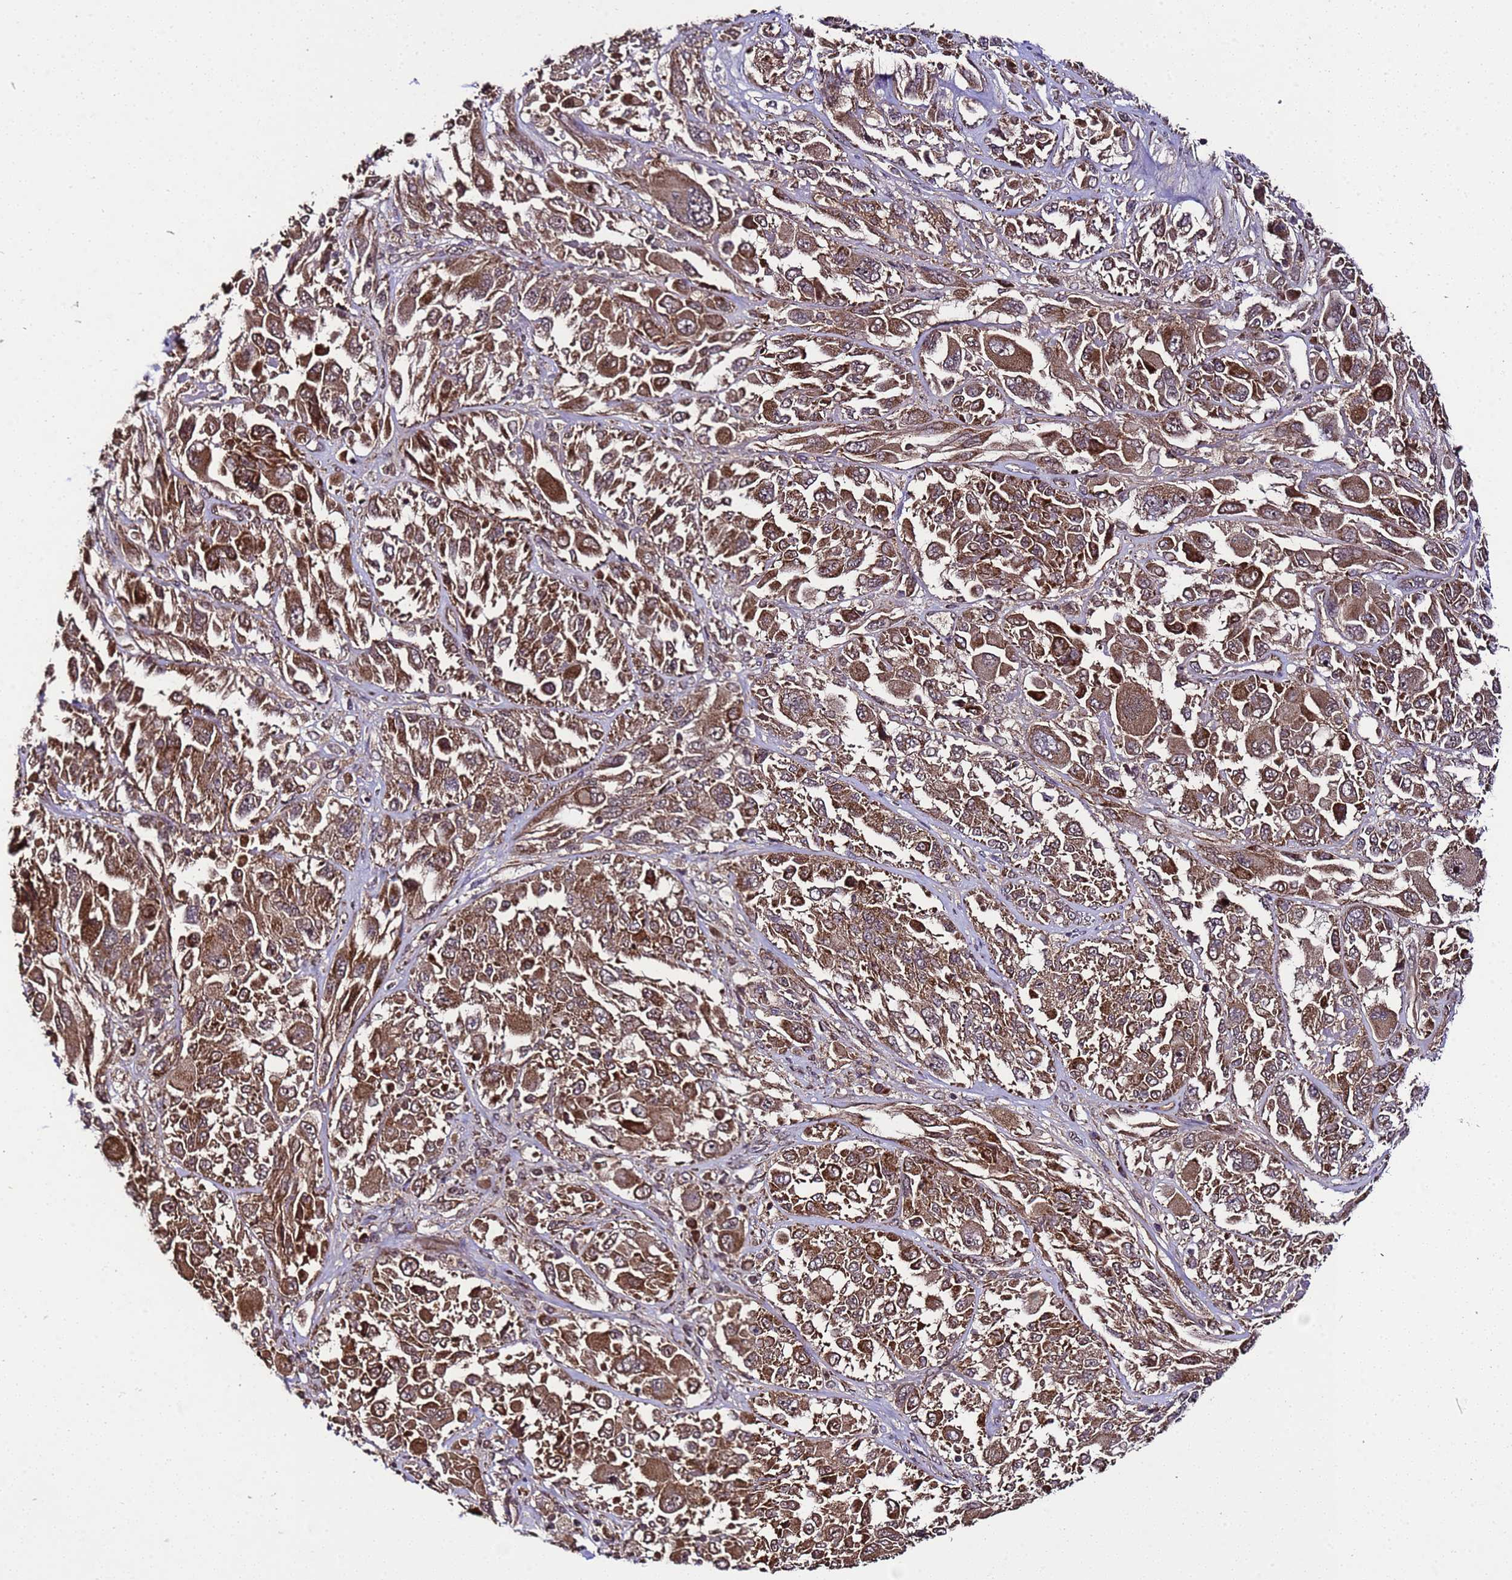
{"staining": {"intensity": "strong", "quantity": ">75%", "location": "cytoplasmic/membranous"}, "tissue": "melanoma", "cell_type": "Tumor cells", "image_type": "cancer", "snomed": [{"axis": "morphology", "description": "Malignant melanoma, NOS"}, {"axis": "topography", "description": "Skin"}], "caption": "Strong cytoplasmic/membranous protein positivity is present in approximately >75% of tumor cells in melanoma. (DAB (3,3'-diaminobenzidine) IHC with brightfield microscopy, high magnification).", "gene": "HSPBAP1", "patient": {"sex": "female", "age": 91}}